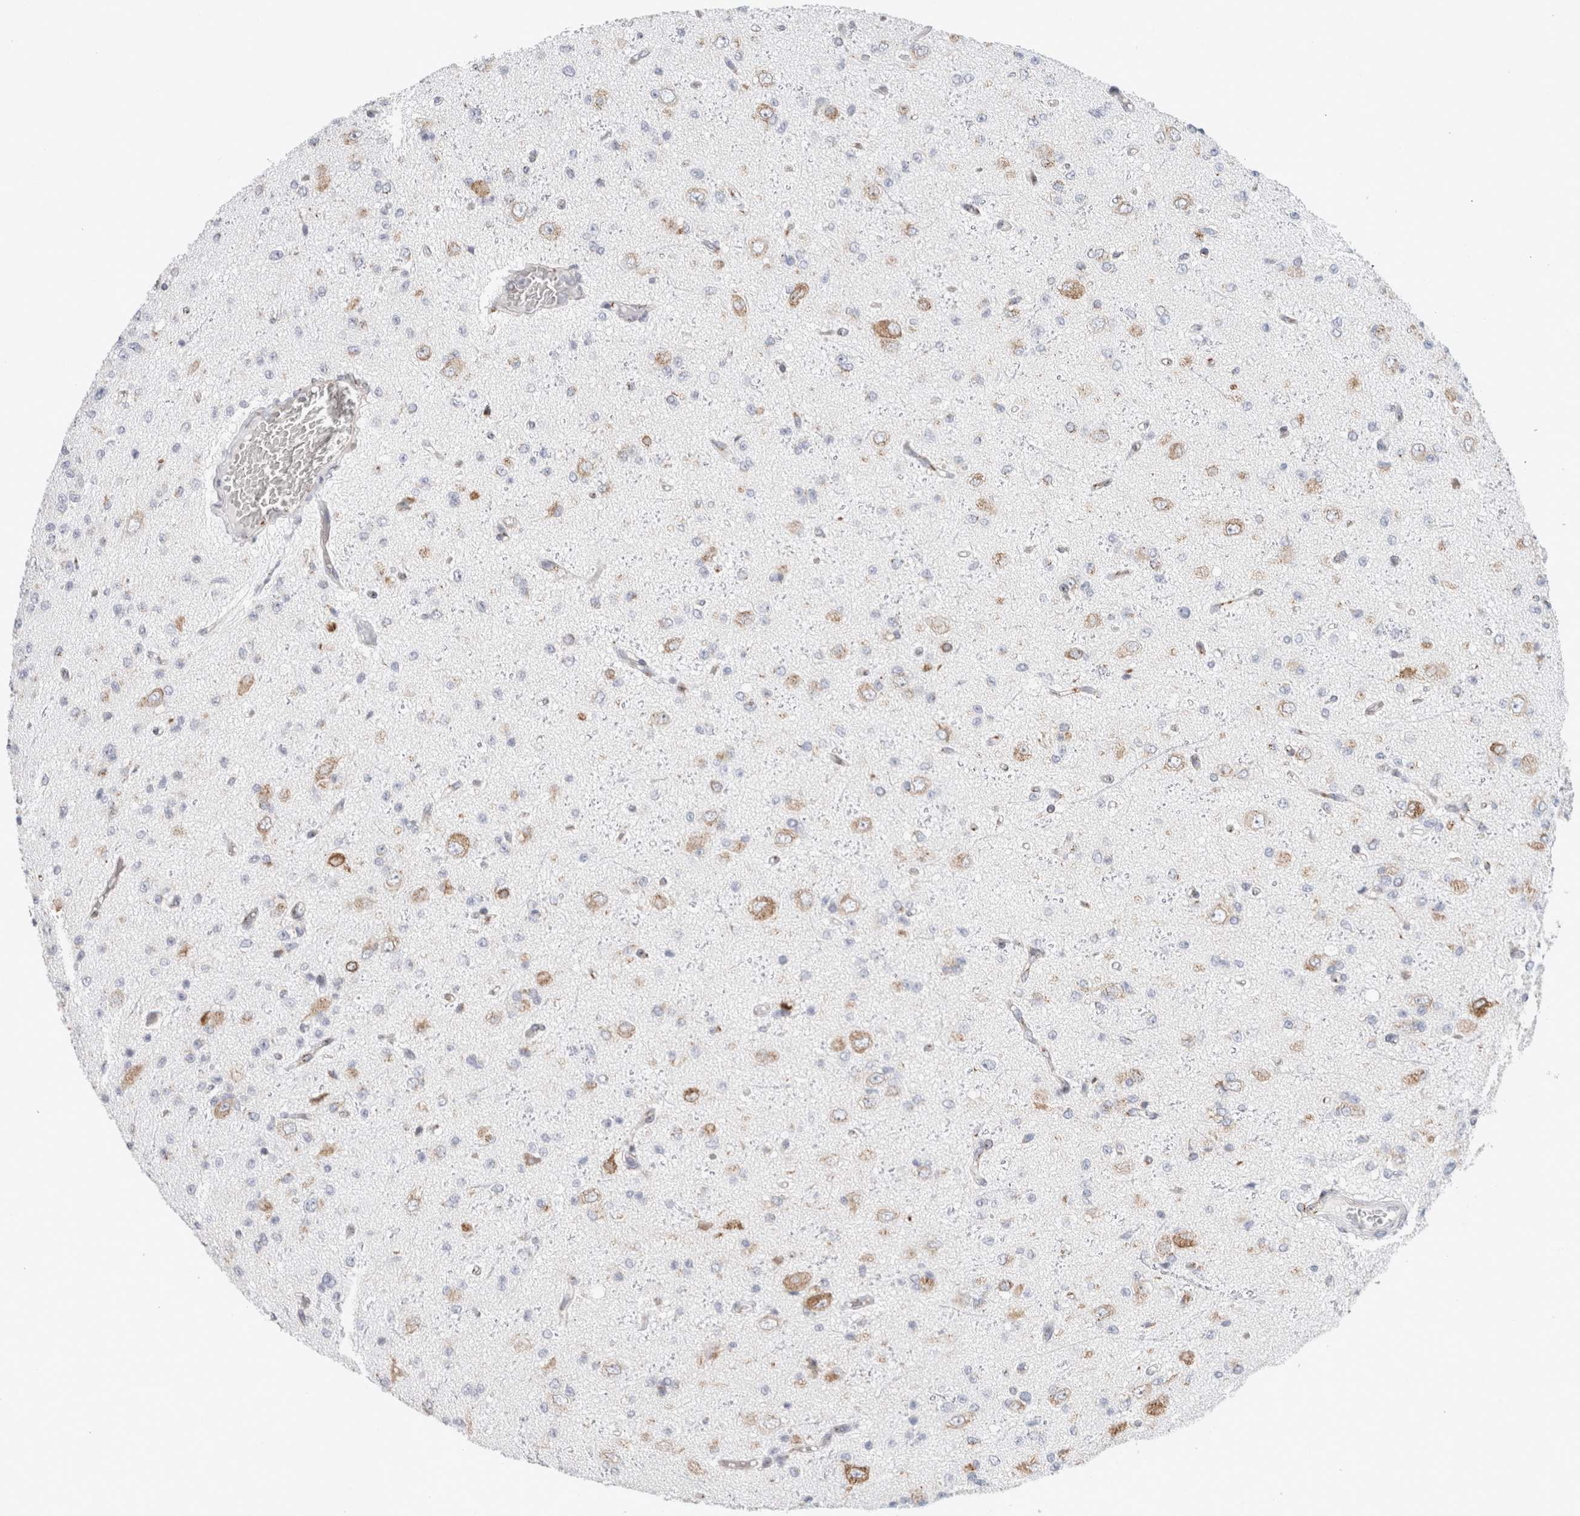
{"staining": {"intensity": "negative", "quantity": "none", "location": "none"}, "tissue": "glioma", "cell_type": "Tumor cells", "image_type": "cancer", "snomed": [{"axis": "morphology", "description": "Glioma, malignant, High grade"}, {"axis": "topography", "description": "pancreas cauda"}], "caption": "The immunohistochemistry (IHC) photomicrograph has no significant expression in tumor cells of malignant high-grade glioma tissue.", "gene": "MCFD2", "patient": {"sex": "male", "age": 60}}